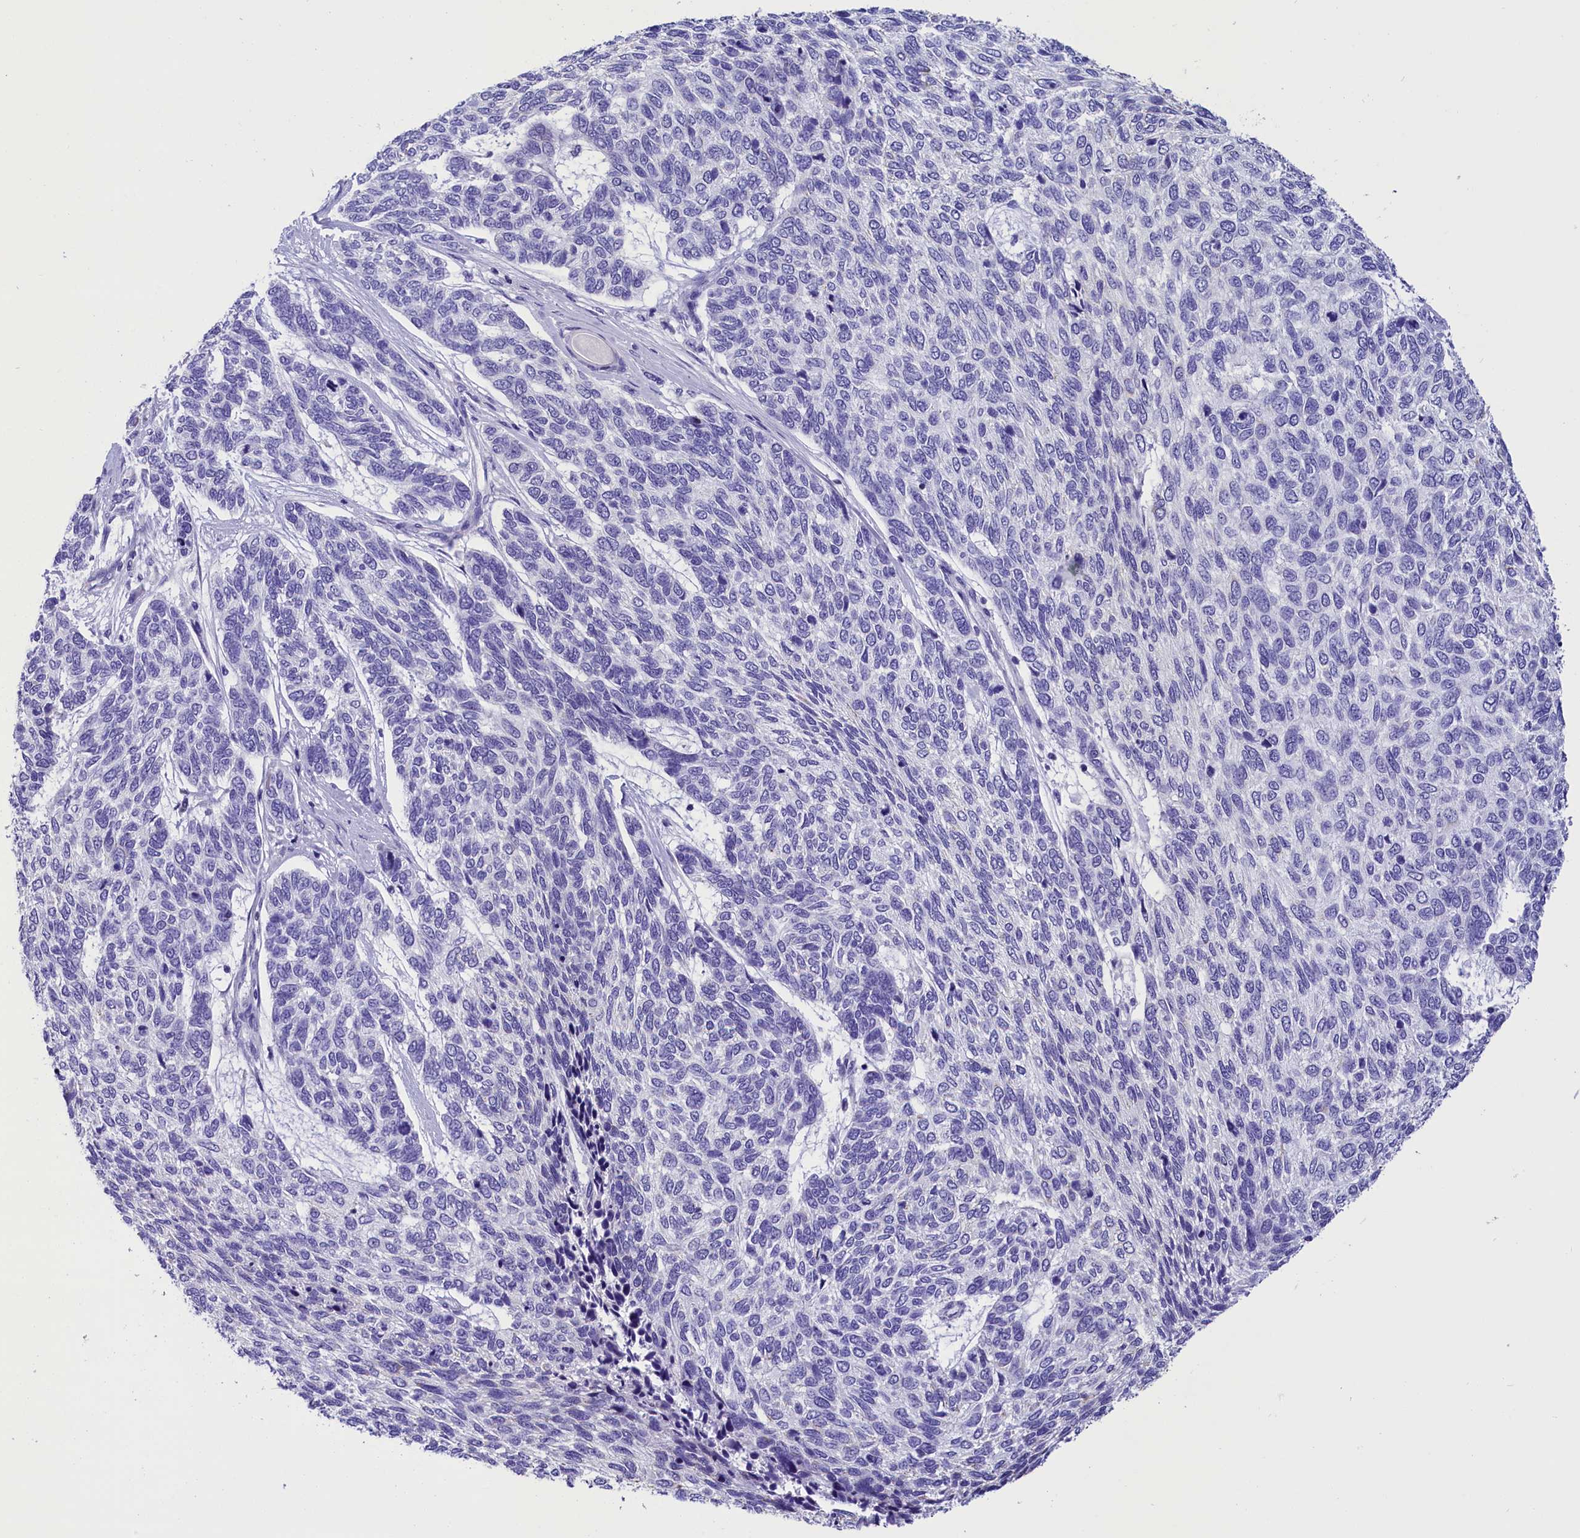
{"staining": {"intensity": "negative", "quantity": "none", "location": "none"}, "tissue": "skin cancer", "cell_type": "Tumor cells", "image_type": "cancer", "snomed": [{"axis": "morphology", "description": "Basal cell carcinoma"}, {"axis": "topography", "description": "Skin"}], "caption": "This is an immunohistochemistry histopathology image of skin basal cell carcinoma. There is no expression in tumor cells.", "gene": "ABAT", "patient": {"sex": "female", "age": 65}}